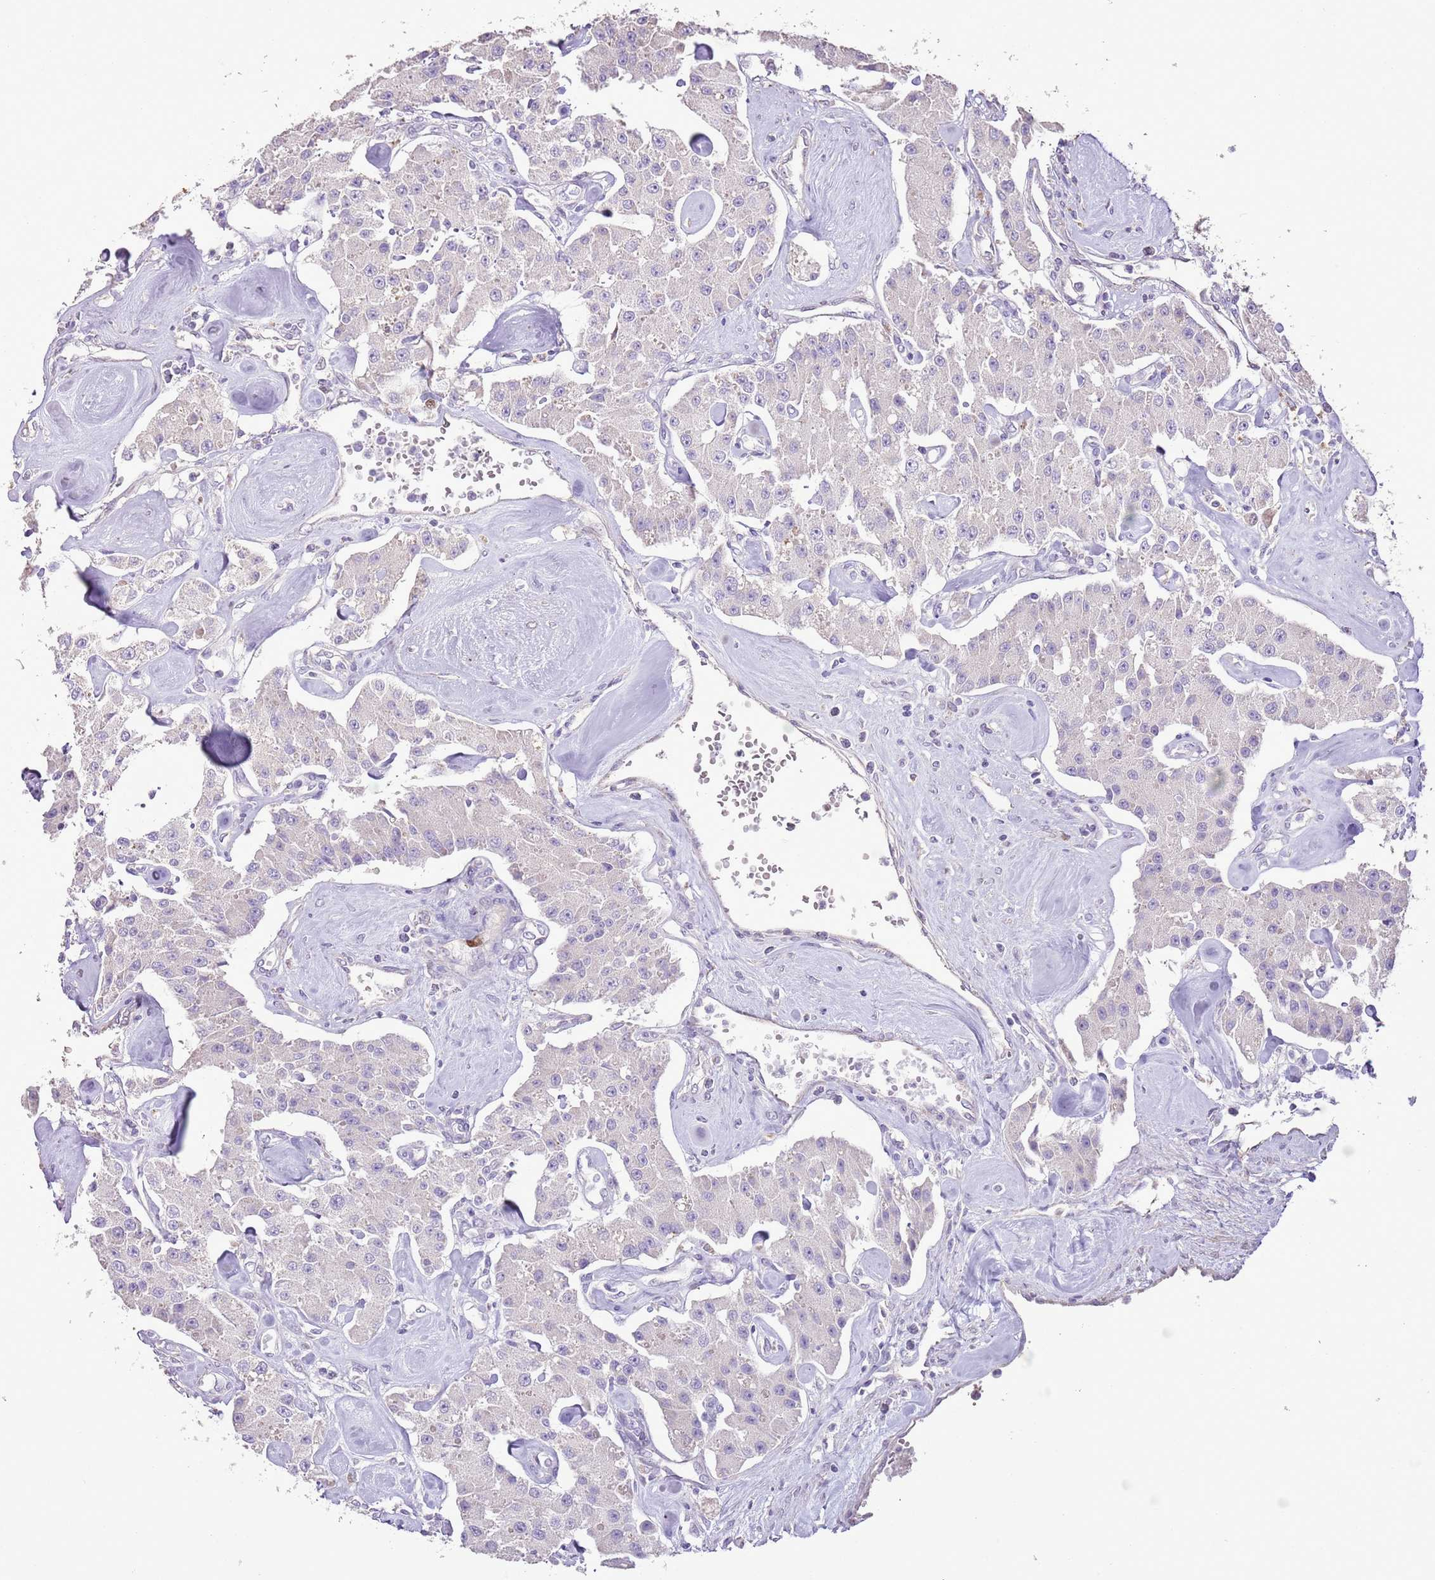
{"staining": {"intensity": "negative", "quantity": "none", "location": "none"}, "tissue": "carcinoid", "cell_type": "Tumor cells", "image_type": "cancer", "snomed": [{"axis": "morphology", "description": "Carcinoid, malignant, NOS"}, {"axis": "topography", "description": "Pancreas"}], "caption": "Tumor cells are negative for protein expression in human carcinoid.", "gene": "GMNN", "patient": {"sex": "male", "age": 41}}